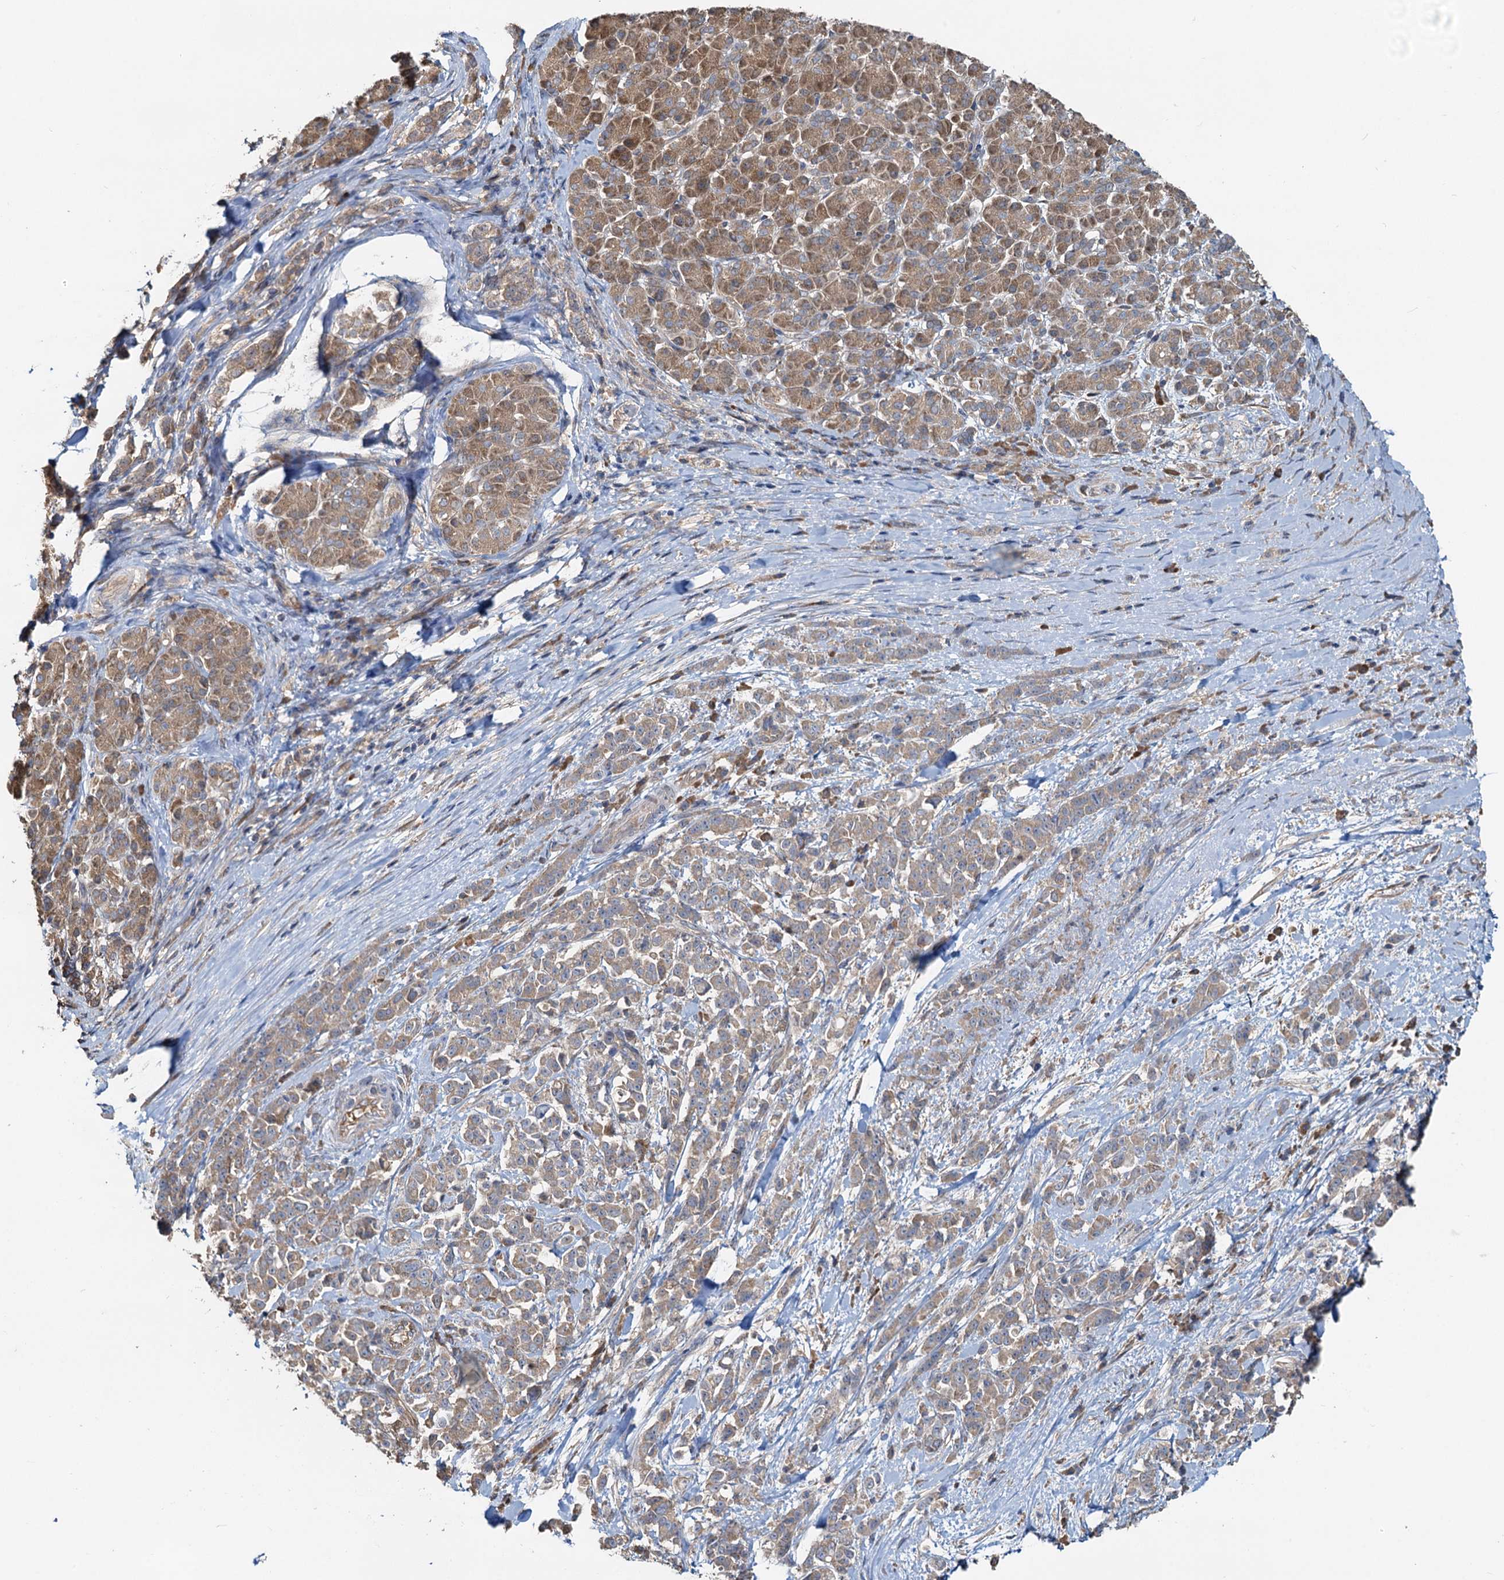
{"staining": {"intensity": "weak", "quantity": ">75%", "location": "cytoplasmic/membranous"}, "tissue": "pancreatic cancer", "cell_type": "Tumor cells", "image_type": "cancer", "snomed": [{"axis": "morphology", "description": "Normal tissue, NOS"}, {"axis": "morphology", "description": "Adenocarcinoma, NOS"}, {"axis": "topography", "description": "Pancreas"}], "caption": "Adenocarcinoma (pancreatic) tissue demonstrates weak cytoplasmic/membranous expression in approximately >75% of tumor cells", "gene": "HYI", "patient": {"sex": "female", "age": 64}}